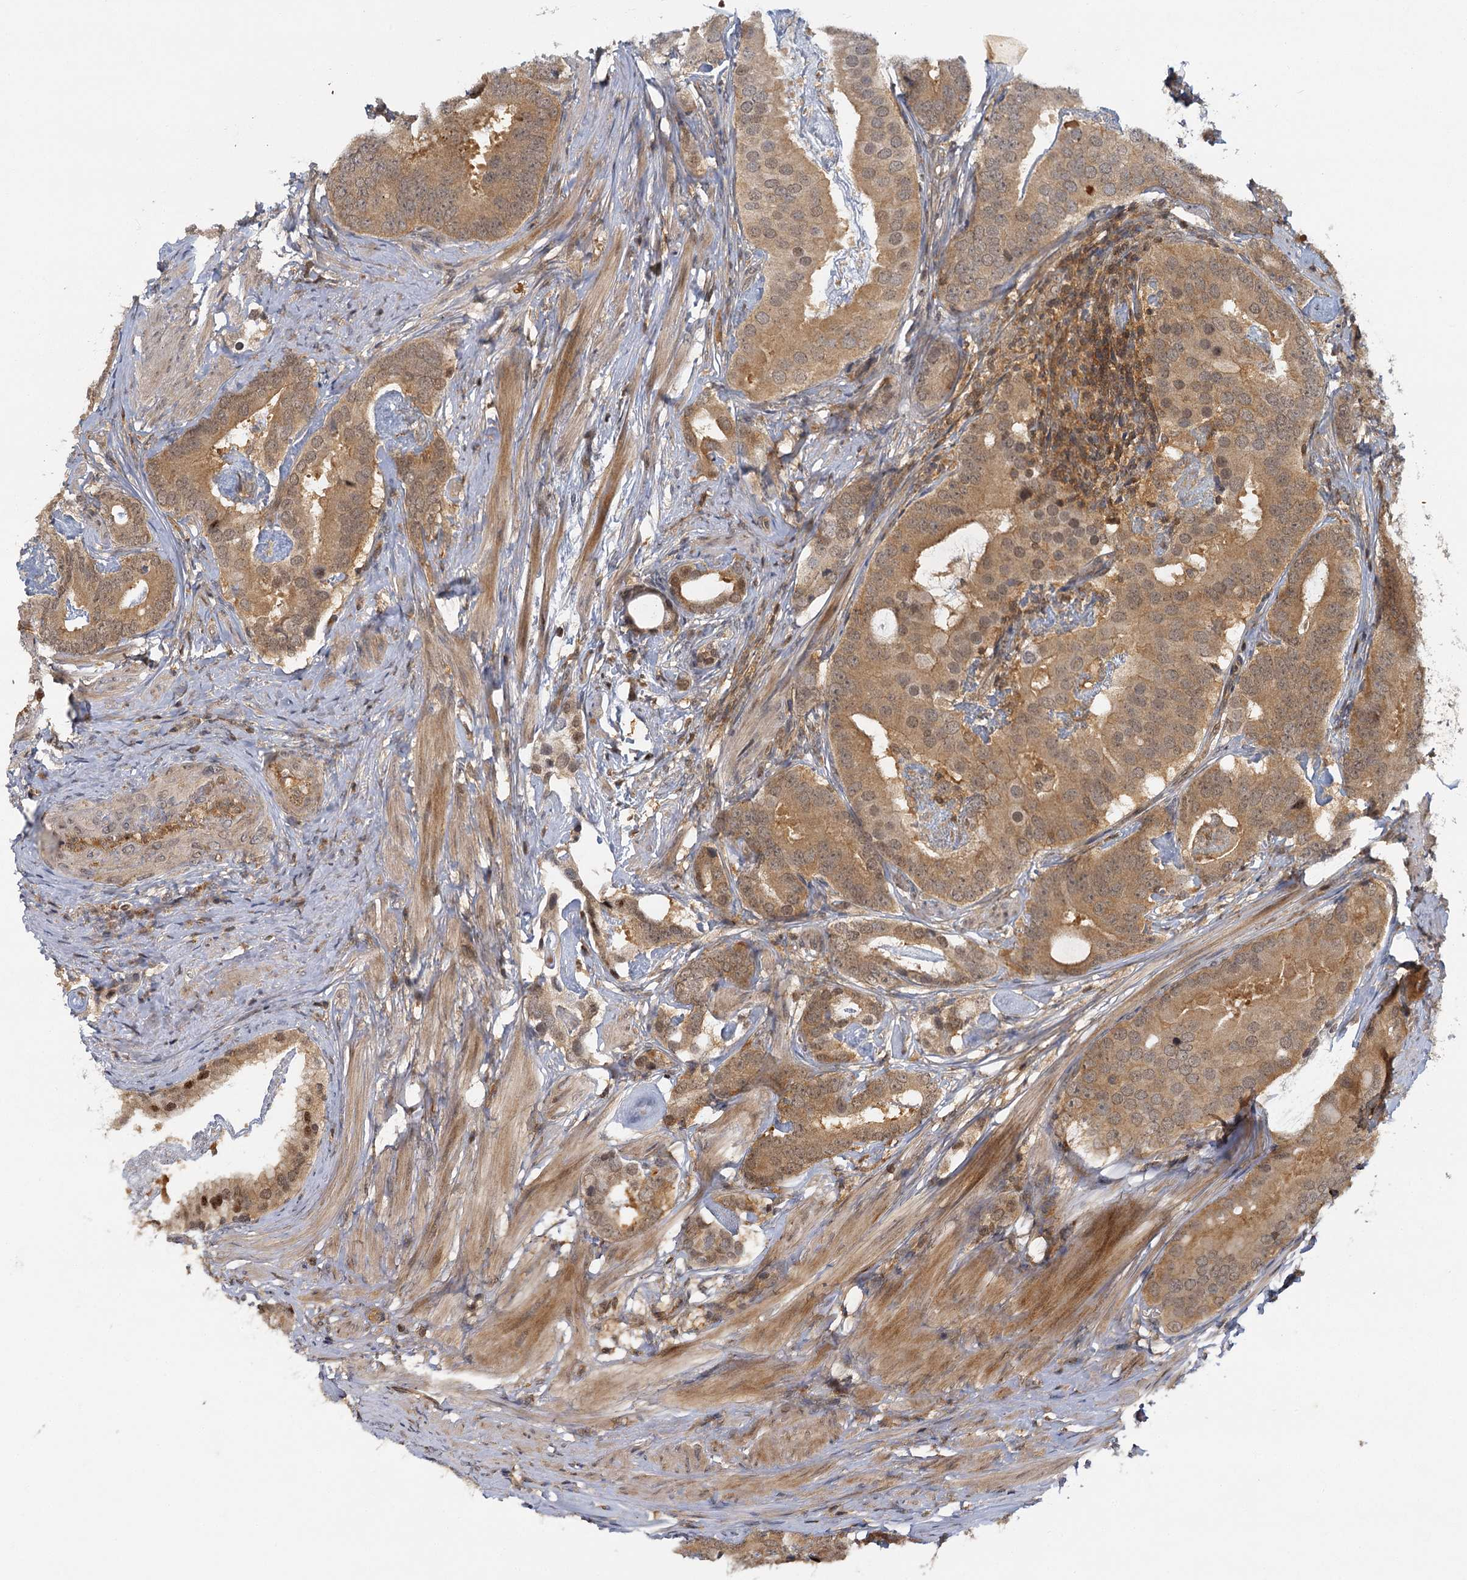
{"staining": {"intensity": "moderate", "quantity": ">75%", "location": "cytoplasmic/membranous,nuclear"}, "tissue": "prostate cancer", "cell_type": "Tumor cells", "image_type": "cancer", "snomed": [{"axis": "morphology", "description": "Adenocarcinoma, Low grade"}, {"axis": "topography", "description": "Prostate"}], "caption": "Moderate cytoplasmic/membranous and nuclear protein expression is identified in about >75% of tumor cells in prostate adenocarcinoma (low-grade).", "gene": "ZNF549", "patient": {"sex": "male", "age": 71}}